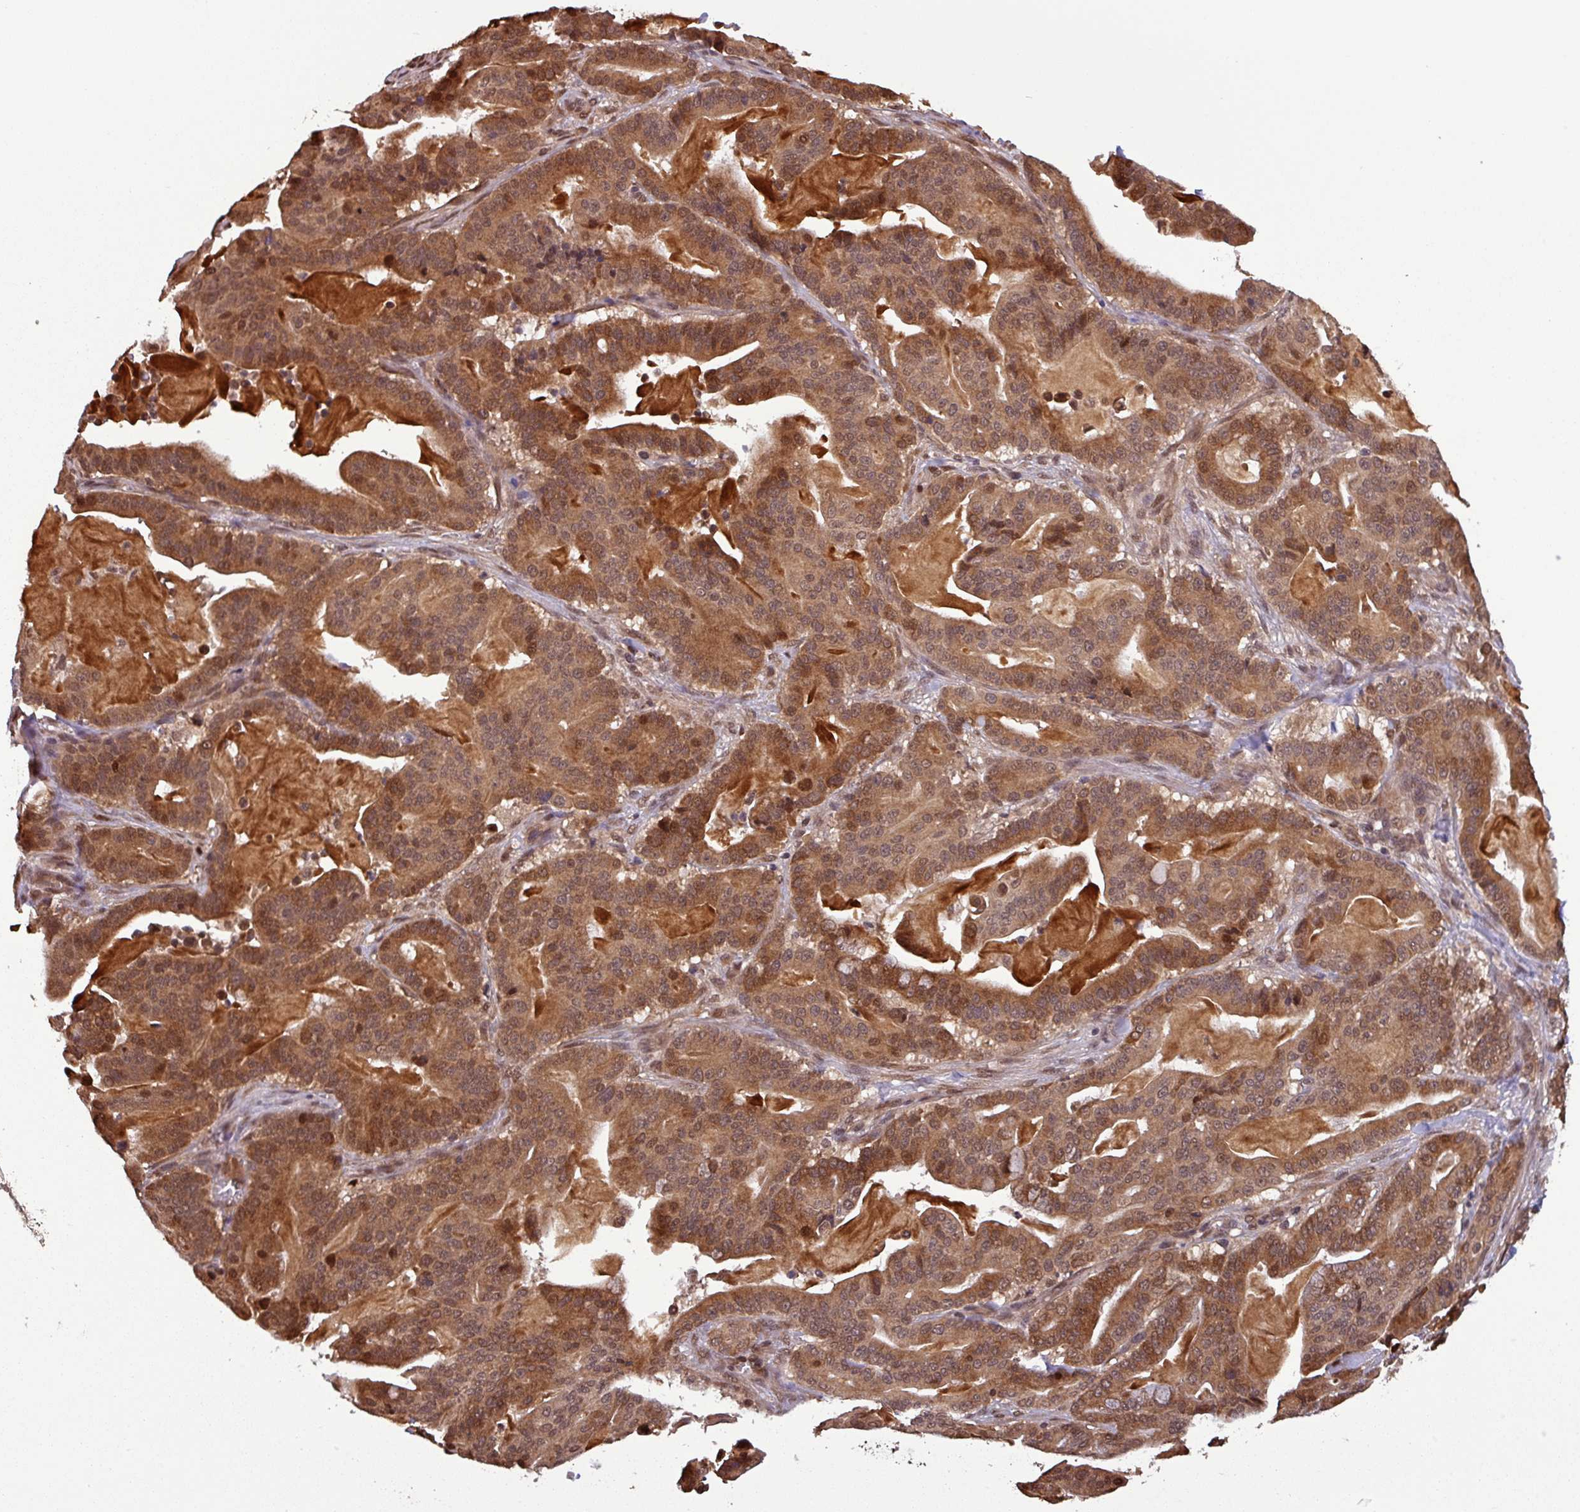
{"staining": {"intensity": "moderate", "quantity": ">75%", "location": "cytoplasmic/membranous,nuclear"}, "tissue": "pancreatic cancer", "cell_type": "Tumor cells", "image_type": "cancer", "snomed": [{"axis": "morphology", "description": "Adenocarcinoma, NOS"}, {"axis": "topography", "description": "Pancreas"}], "caption": "A medium amount of moderate cytoplasmic/membranous and nuclear positivity is appreciated in about >75% of tumor cells in pancreatic adenocarcinoma tissue. (DAB (3,3'-diaminobenzidine) IHC with brightfield microscopy, high magnification).", "gene": "NOB1", "patient": {"sex": "male", "age": 63}}